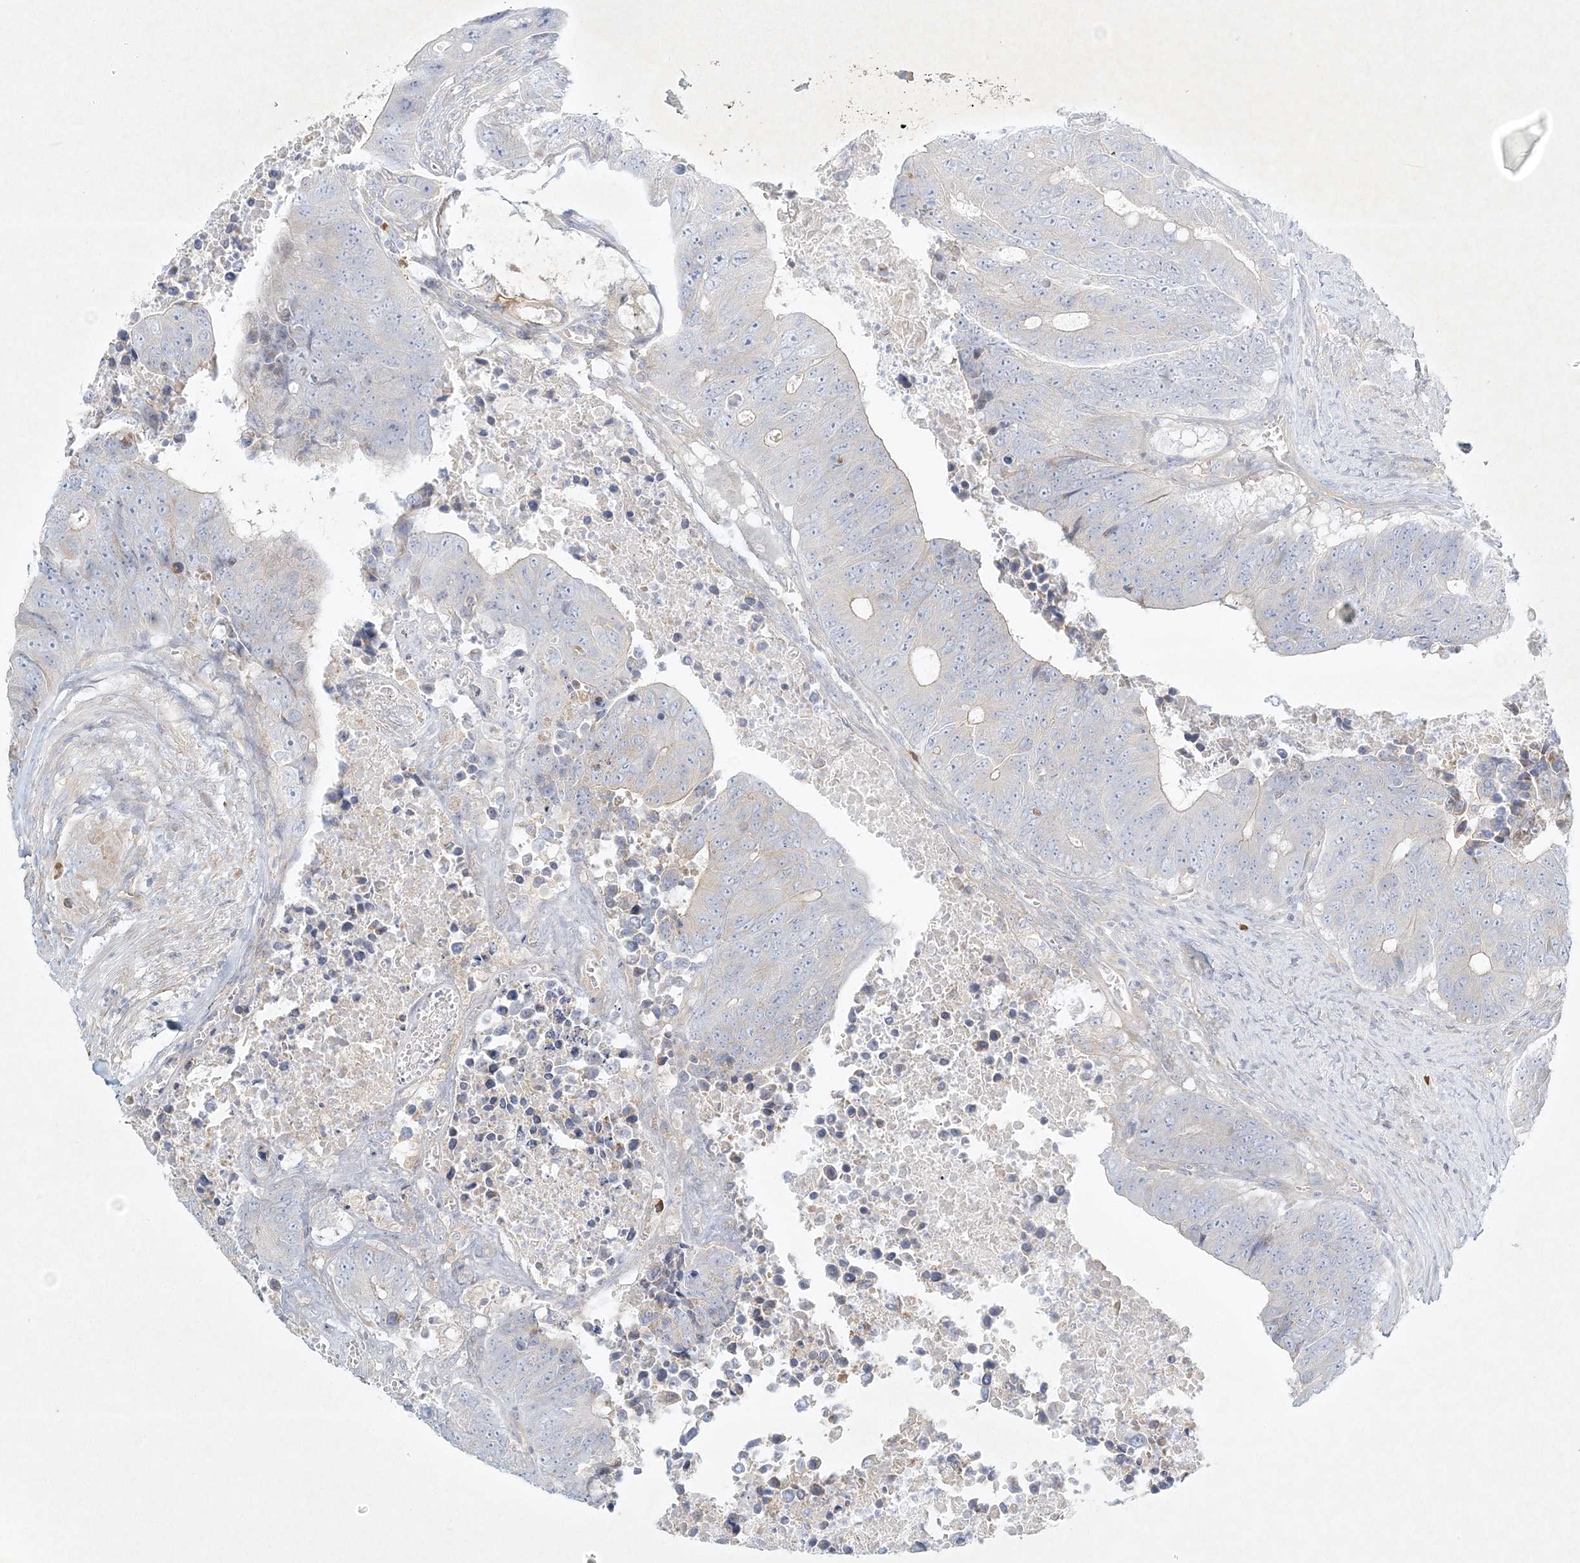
{"staining": {"intensity": "negative", "quantity": "none", "location": "none"}, "tissue": "colorectal cancer", "cell_type": "Tumor cells", "image_type": "cancer", "snomed": [{"axis": "morphology", "description": "Adenocarcinoma, NOS"}, {"axis": "topography", "description": "Colon"}], "caption": "IHC histopathology image of human adenocarcinoma (colorectal) stained for a protein (brown), which demonstrates no positivity in tumor cells.", "gene": "STK11IP", "patient": {"sex": "male", "age": 87}}